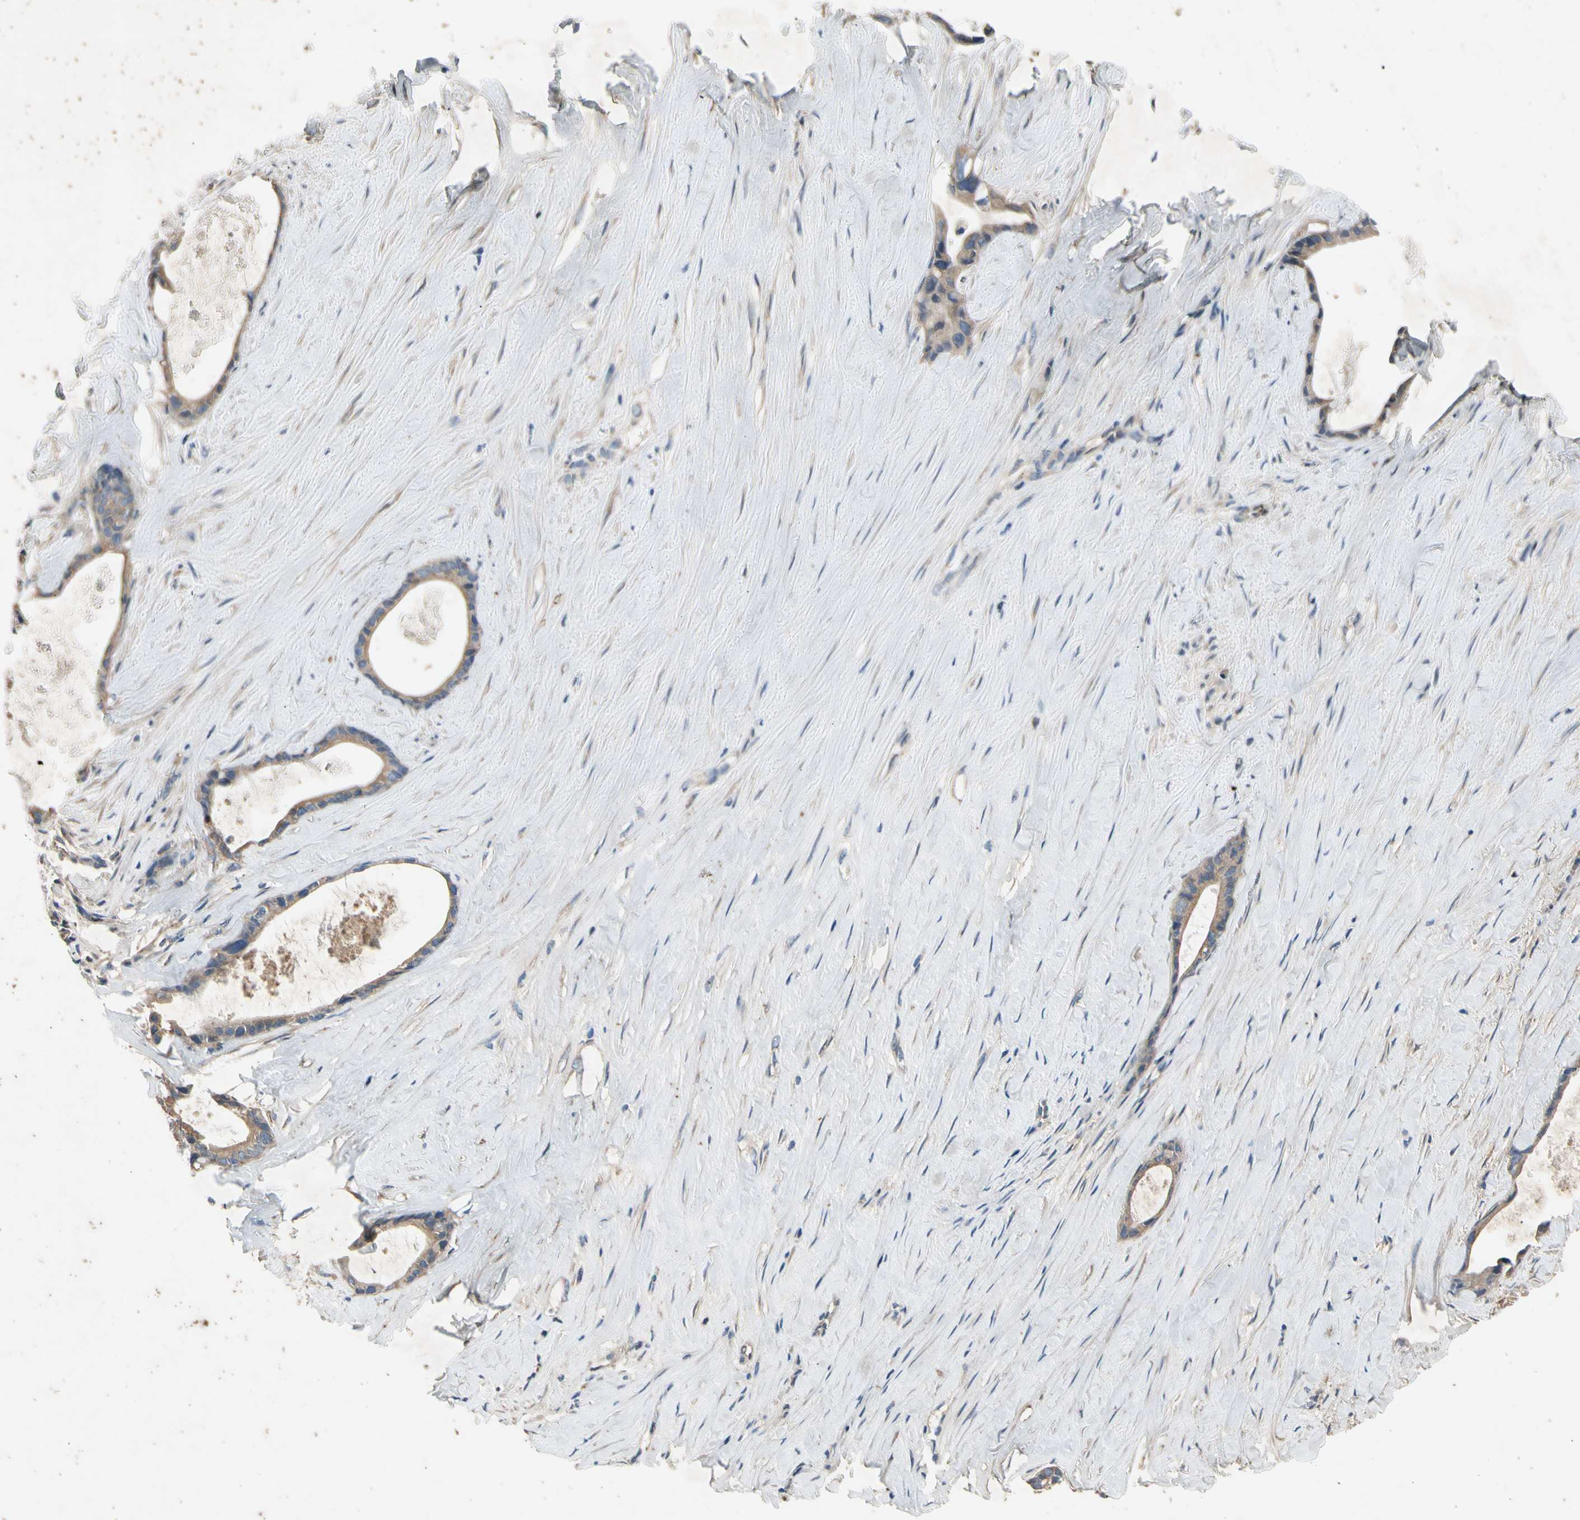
{"staining": {"intensity": "weak", "quantity": ">75%", "location": "cytoplasmic/membranous"}, "tissue": "liver cancer", "cell_type": "Tumor cells", "image_type": "cancer", "snomed": [{"axis": "morphology", "description": "Cholangiocarcinoma"}, {"axis": "topography", "description": "Liver"}], "caption": "Immunohistochemical staining of human liver cholangiocarcinoma demonstrates low levels of weak cytoplasmic/membranous expression in about >75% of tumor cells.", "gene": "TBX21", "patient": {"sex": "female", "age": 55}}